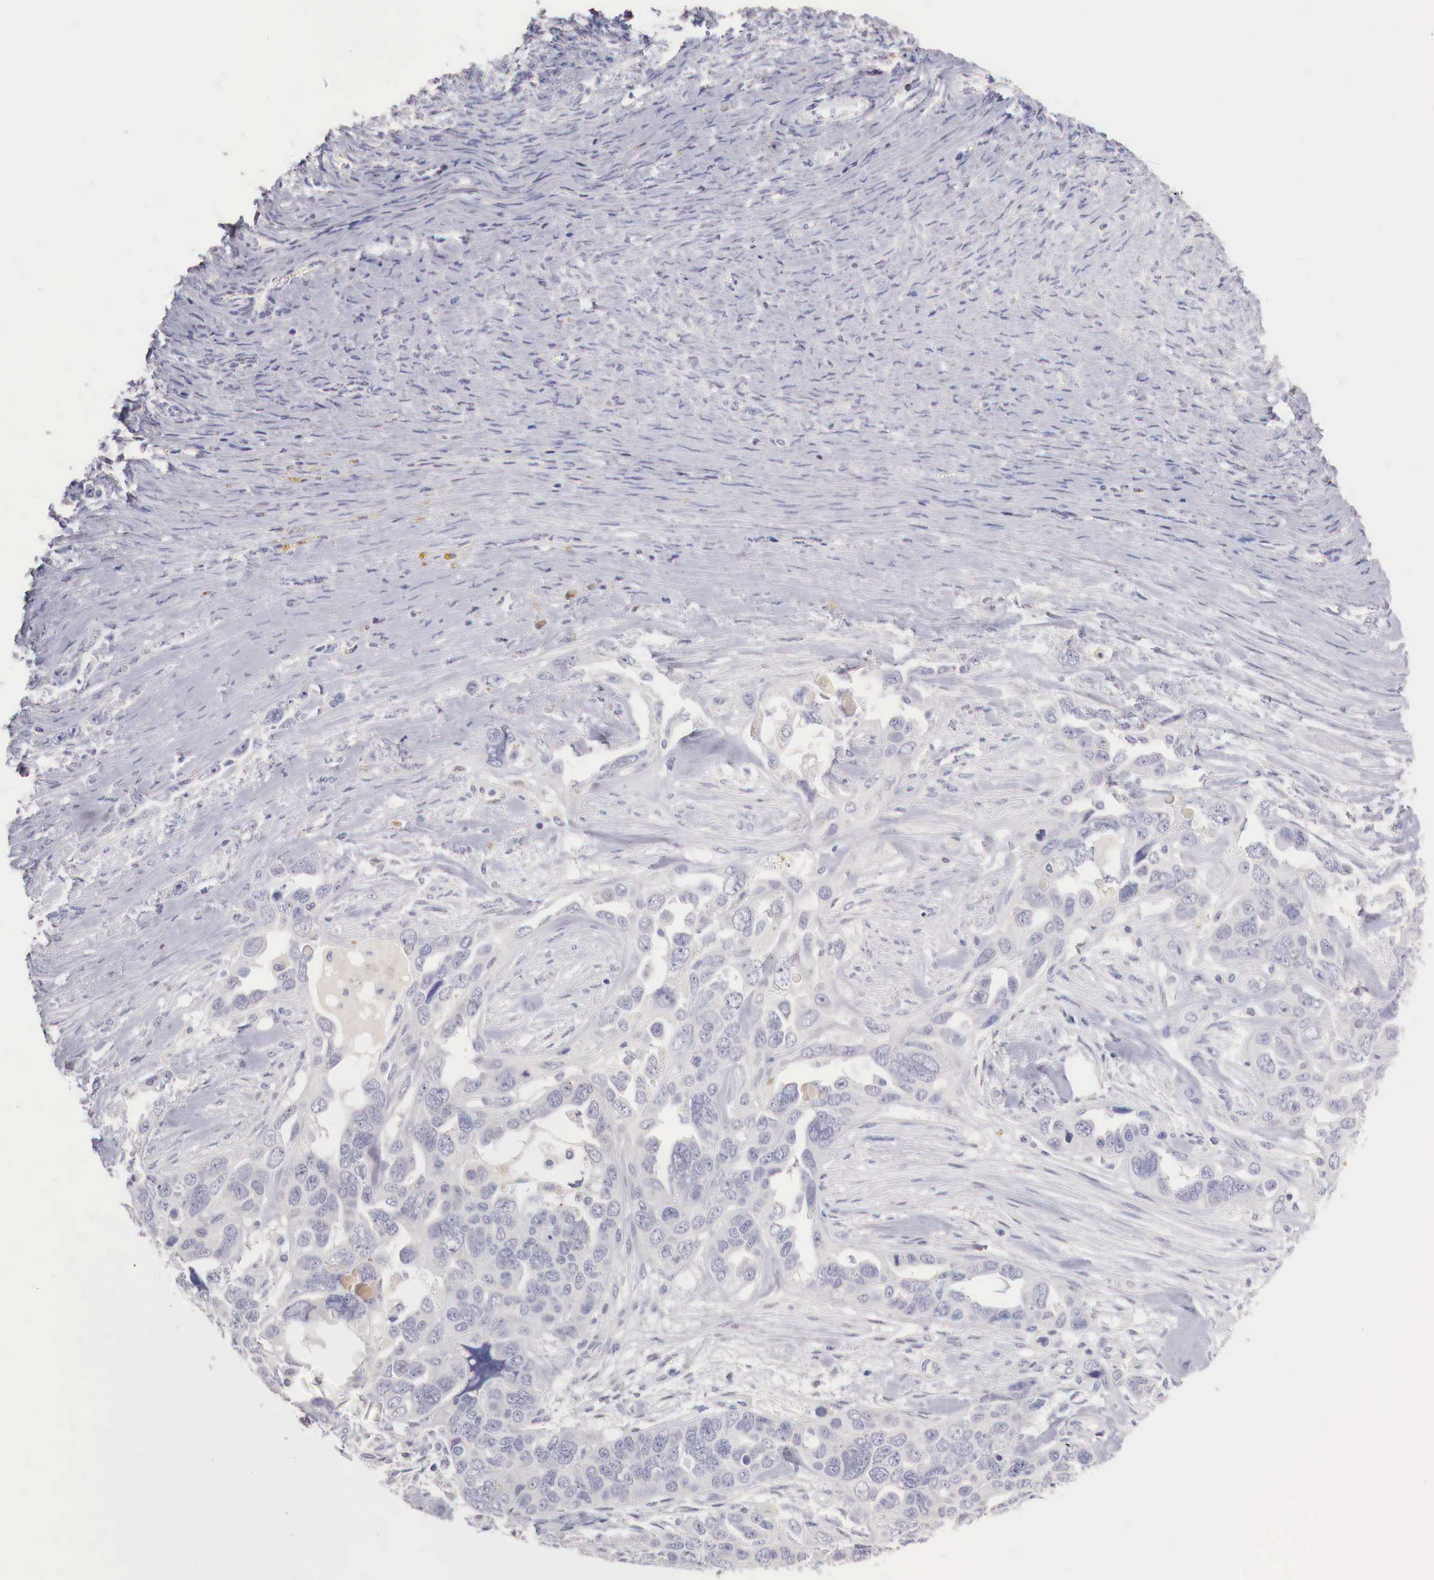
{"staining": {"intensity": "weak", "quantity": "<25%", "location": "cytoplasmic/membranous"}, "tissue": "ovarian cancer", "cell_type": "Tumor cells", "image_type": "cancer", "snomed": [{"axis": "morphology", "description": "Cystadenocarcinoma, serous, NOS"}, {"axis": "topography", "description": "Ovary"}], "caption": "Immunohistochemistry image of neoplastic tissue: human serous cystadenocarcinoma (ovarian) stained with DAB reveals no significant protein staining in tumor cells. The staining is performed using DAB (3,3'-diaminobenzidine) brown chromogen with nuclei counter-stained in using hematoxylin.", "gene": "ITIH6", "patient": {"sex": "female", "age": 63}}